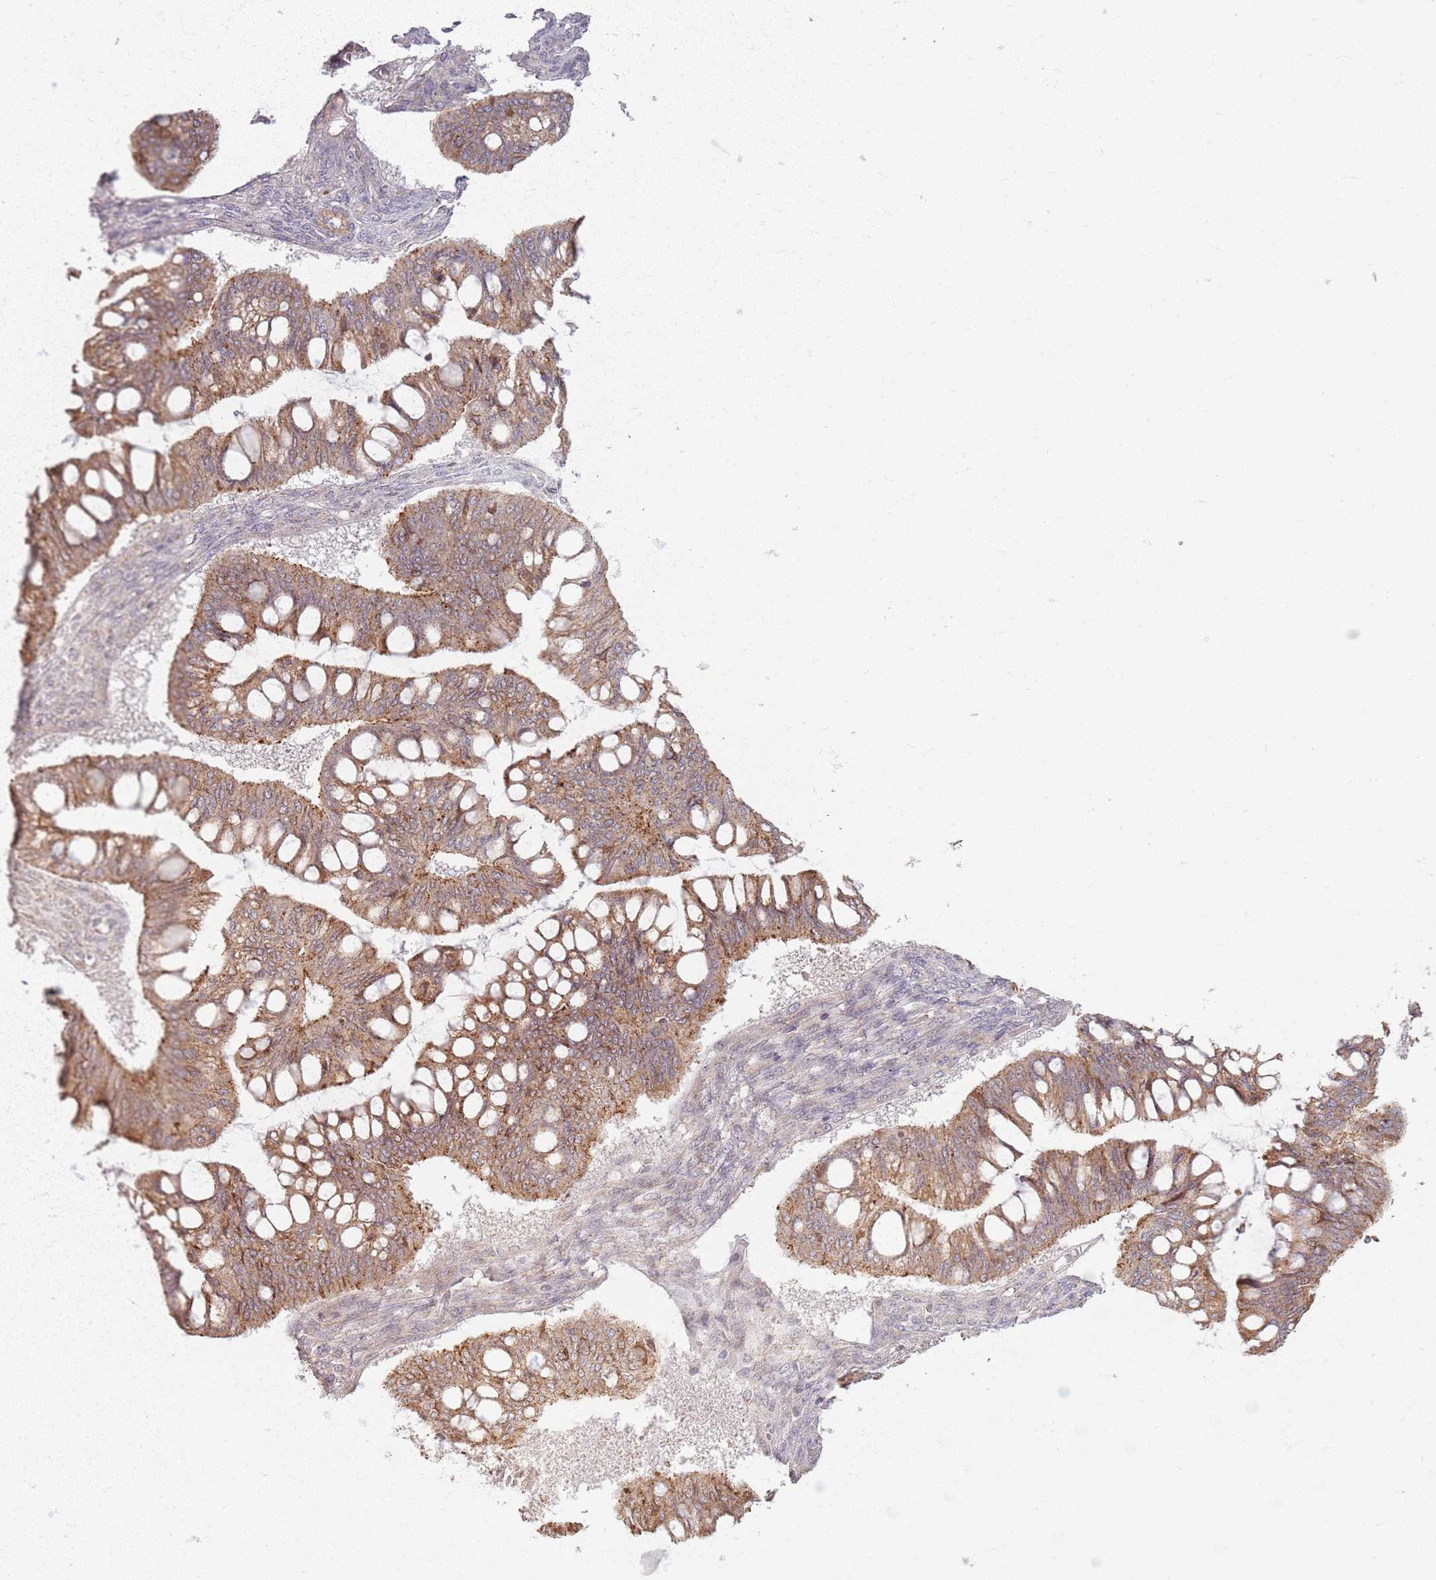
{"staining": {"intensity": "moderate", "quantity": ">75%", "location": "cytoplasmic/membranous"}, "tissue": "ovarian cancer", "cell_type": "Tumor cells", "image_type": "cancer", "snomed": [{"axis": "morphology", "description": "Cystadenocarcinoma, mucinous, NOS"}, {"axis": "topography", "description": "Ovary"}], "caption": "Mucinous cystadenocarcinoma (ovarian) tissue demonstrates moderate cytoplasmic/membranous positivity in approximately >75% of tumor cells, visualized by immunohistochemistry.", "gene": "KCNA5", "patient": {"sex": "female", "age": 73}}